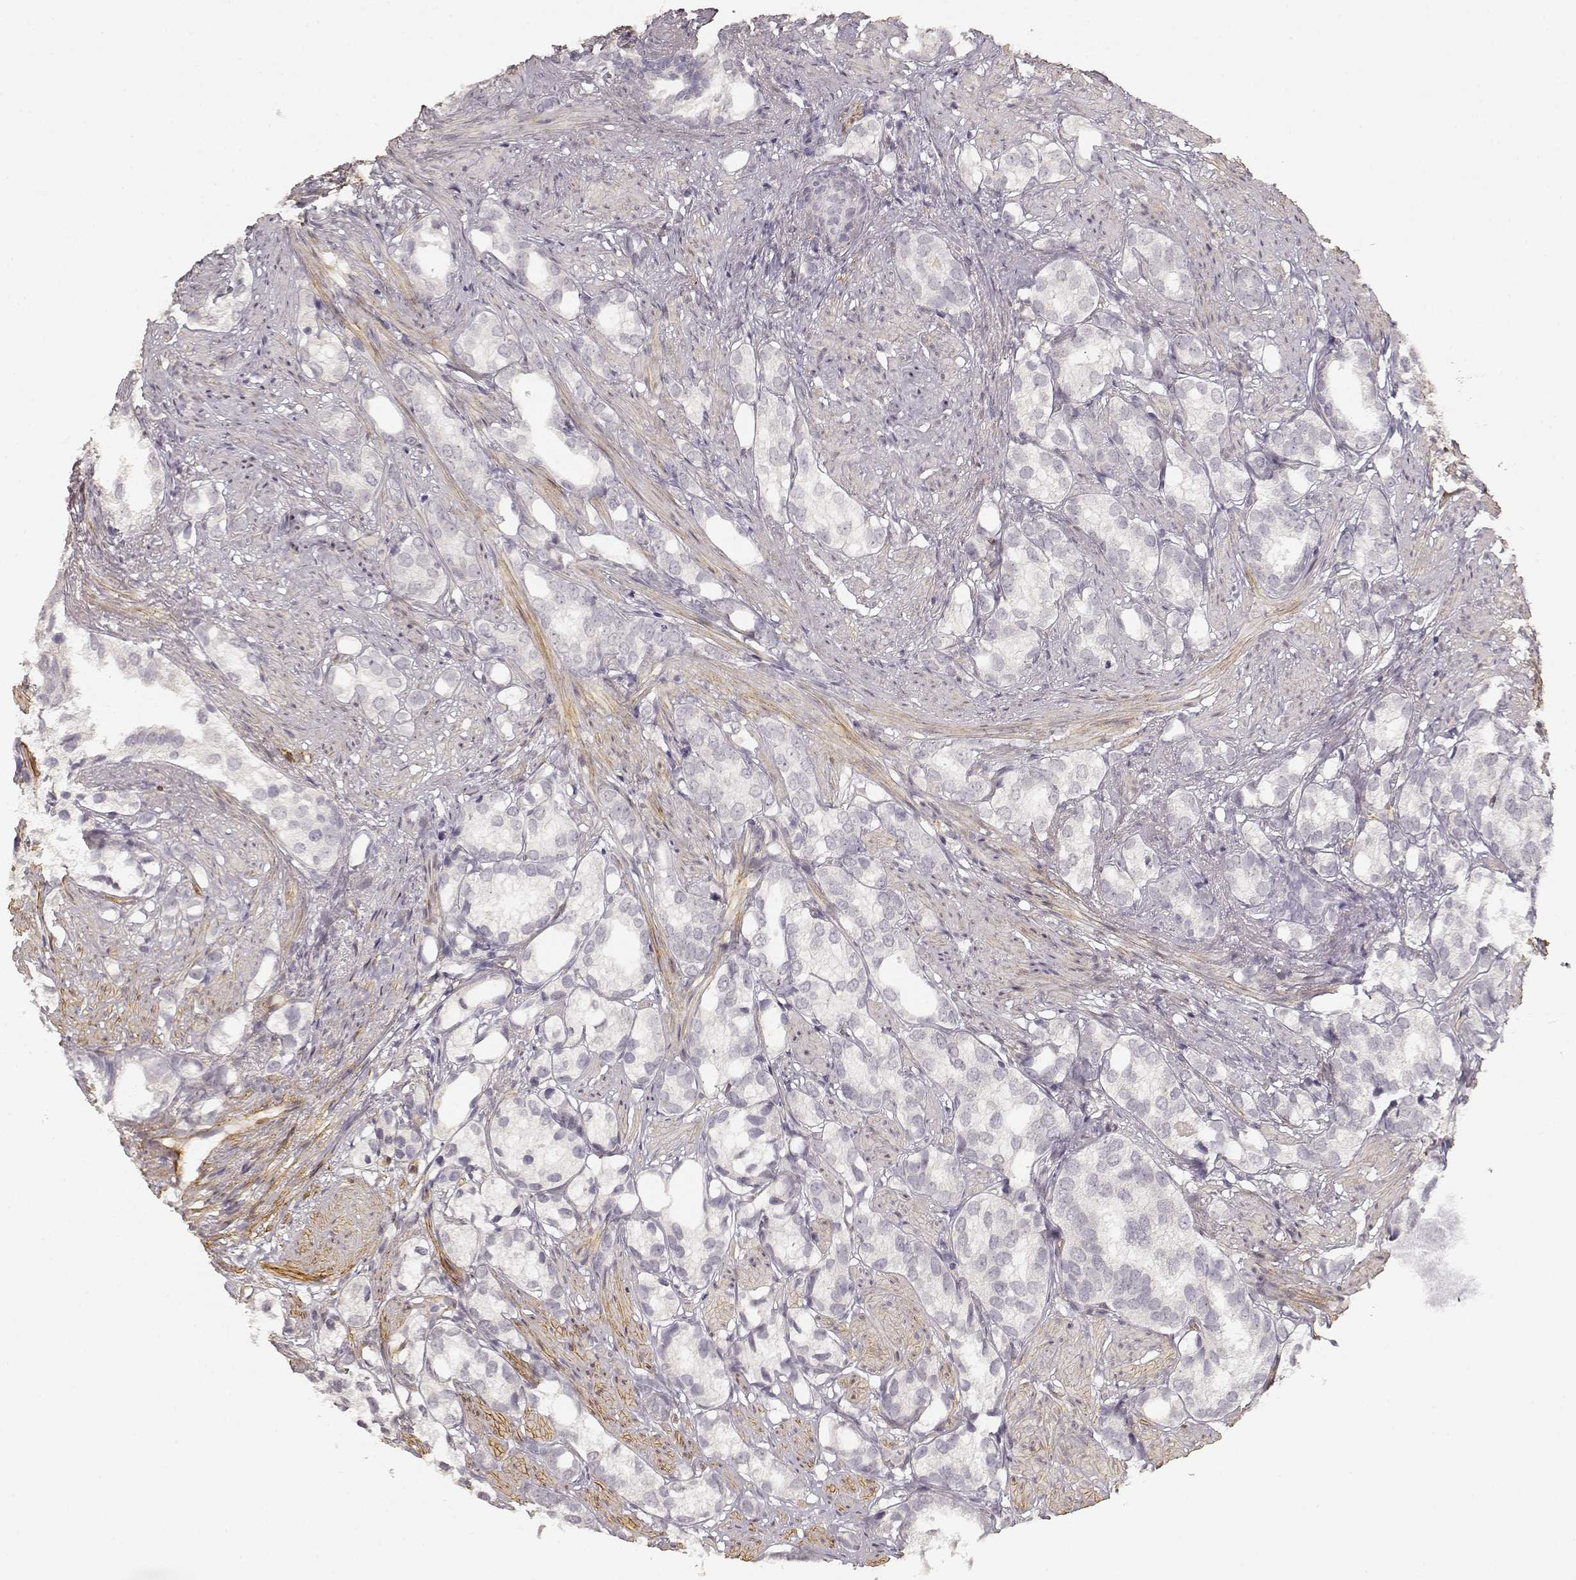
{"staining": {"intensity": "negative", "quantity": "none", "location": "none"}, "tissue": "prostate cancer", "cell_type": "Tumor cells", "image_type": "cancer", "snomed": [{"axis": "morphology", "description": "Adenocarcinoma, High grade"}, {"axis": "topography", "description": "Prostate"}], "caption": "Immunohistochemistry (IHC) micrograph of neoplastic tissue: human prostate cancer (adenocarcinoma (high-grade)) stained with DAB reveals no significant protein staining in tumor cells.", "gene": "LAMA4", "patient": {"sex": "male", "age": 82}}